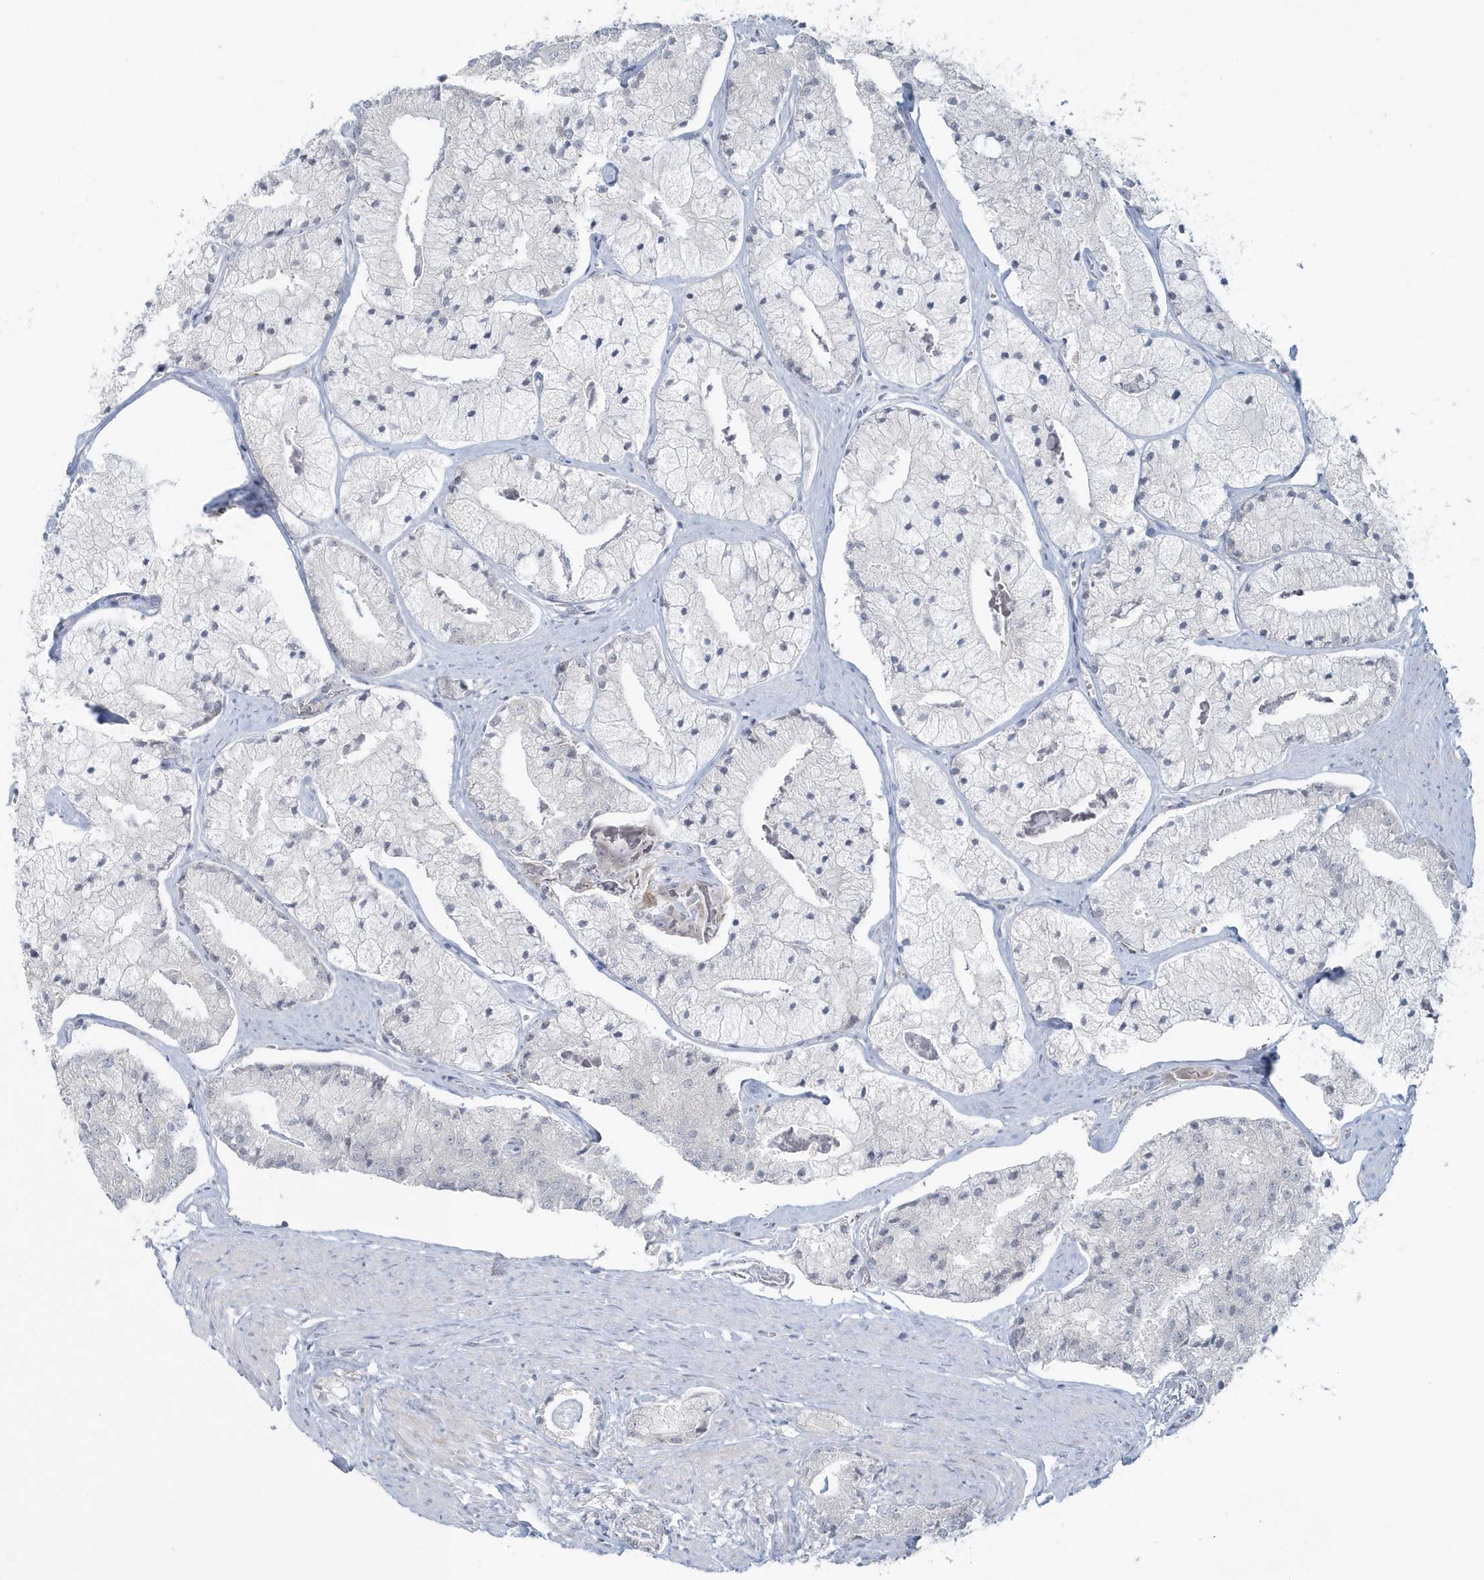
{"staining": {"intensity": "negative", "quantity": "none", "location": "none"}, "tissue": "prostate cancer", "cell_type": "Tumor cells", "image_type": "cancer", "snomed": [{"axis": "morphology", "description": "Adenocarcinoma, High grade"}, {"axis": "topography", "description": "Prostate"}], "caption": "Immunohistochemistry (IHC) of human prostate adenocarcinoma (high-grade) exhibits no positivity in tumor cells.", "gene": "BLTP3A", "patient": {"sex": "male", "age": 50}}